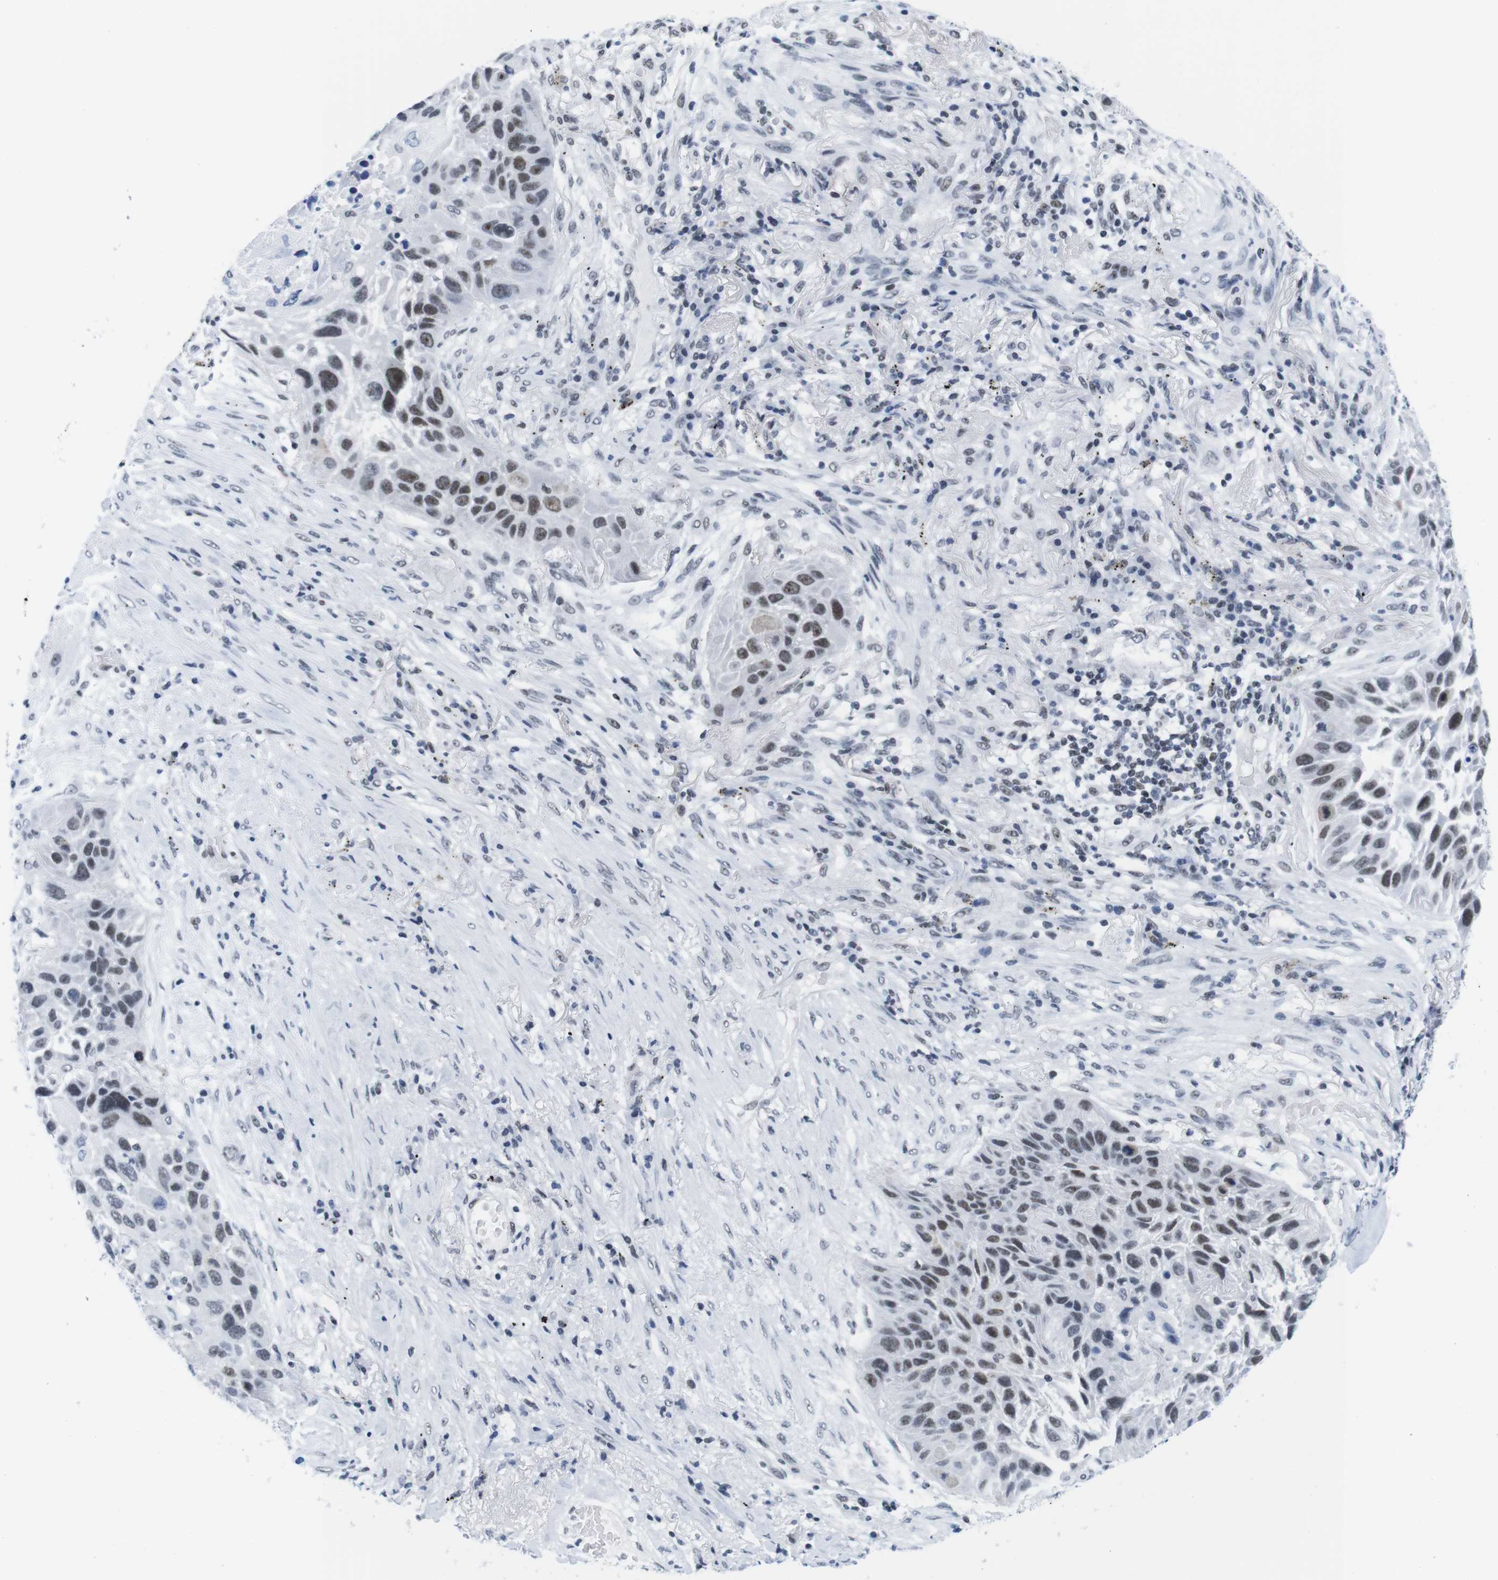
{"staining": {"intensity": "moderate", "quantity": ">75%", "location": "nuclear"}, "tissue": "lung cancer", "cell_type": "Tumor cells", "image_type": "cancer", "snomed": [{"axis": "morphology", "description": "Squamous cell carcinoma, NOS"}, {"axis": "topography", "description": "Lung"}], "caption": "Tumor cells demonstrate moderate nuclear positivity in approximately >75% of cells in lung cancer (squamous cell carcinoma).", "gene": "IFI16", "patient": {"sex": "male", "age": 57}}